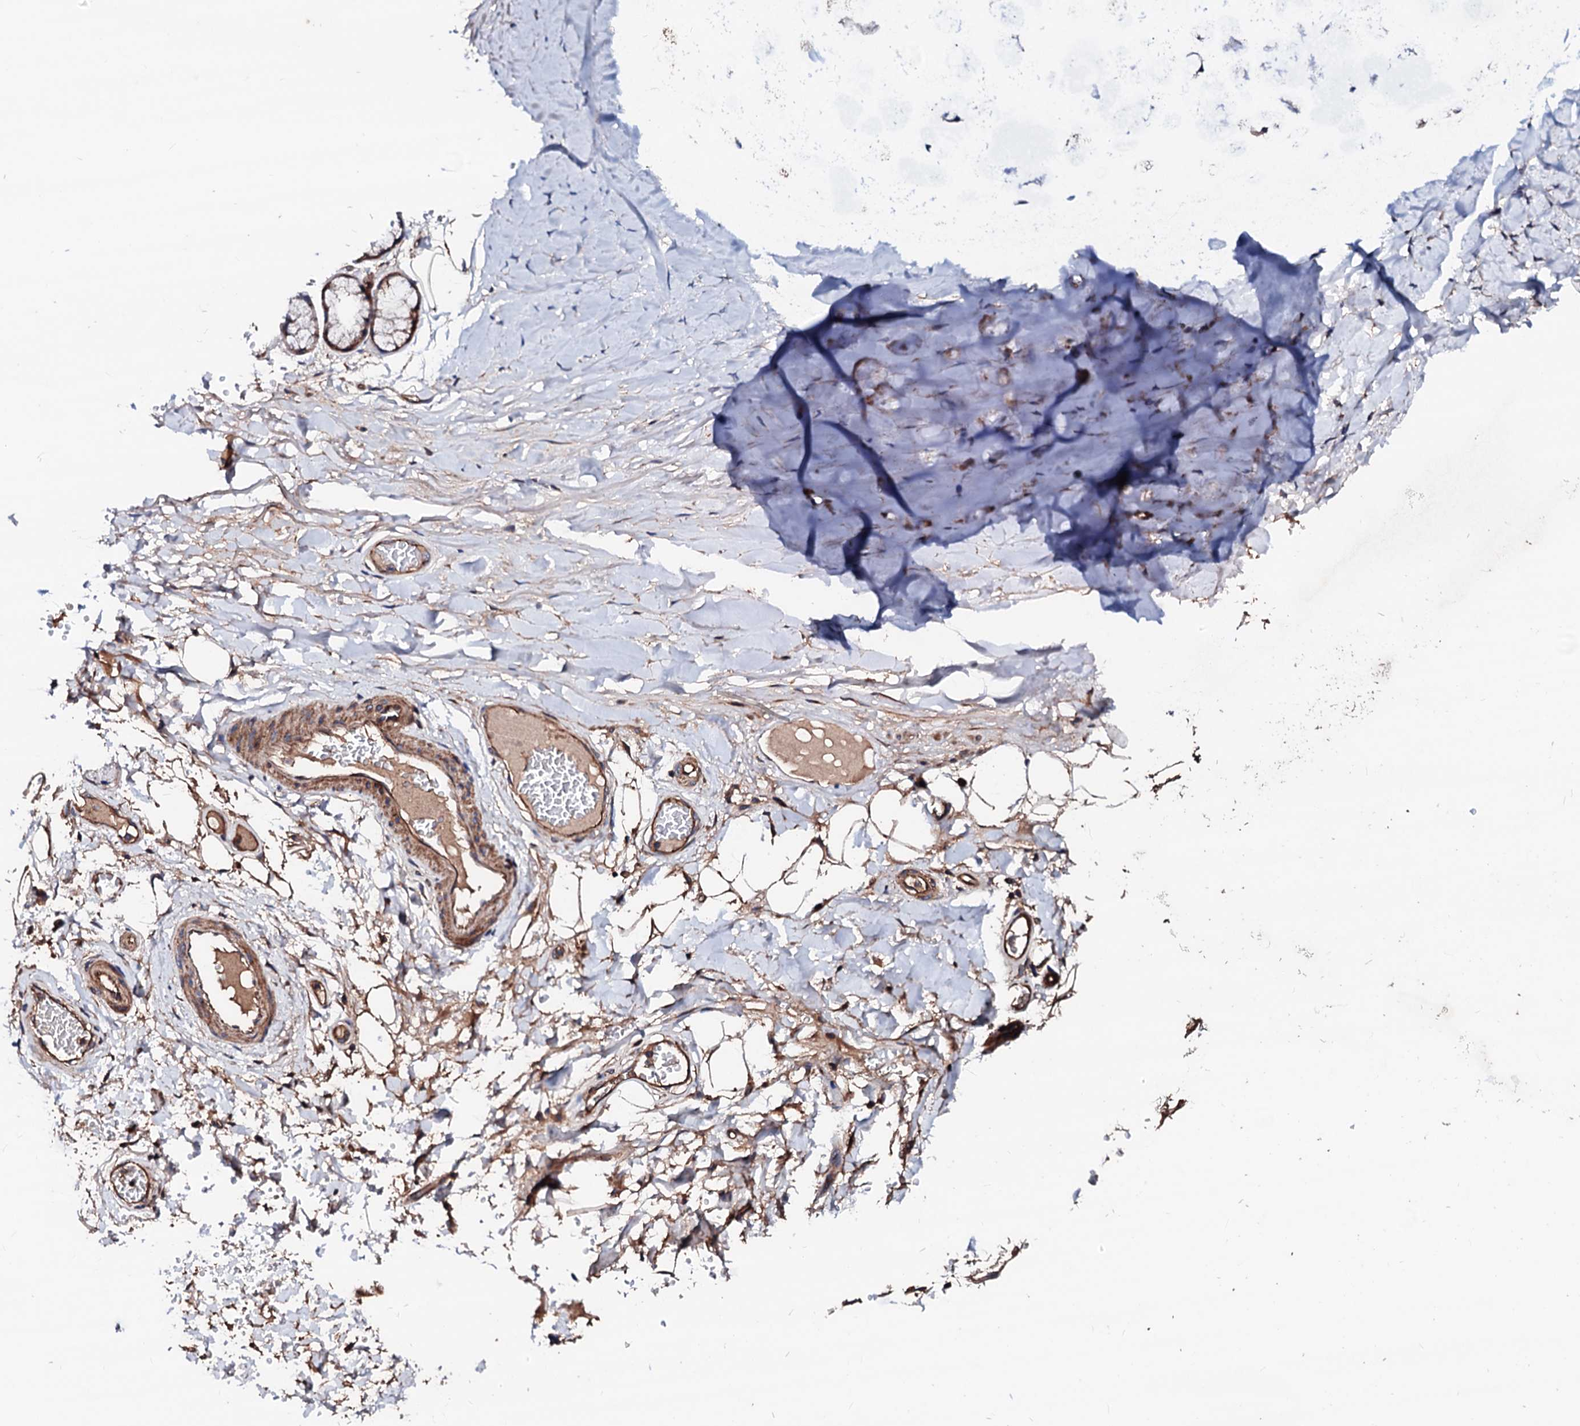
{"staining": {"intensity": "strong", "quantity": "25%-75%", "location": "cytoplasmic/membranous"}, "tissue": "adipose tissue", "cell_type": "Adipocytes", "image_type": "normal", "snomed": [{"axis": "morphology", "description": "Normal tissue, NOS"}, {"axis": "topography", "description": "Cartilage tissue"}], "caption": "Adipose tissue was stained to show a protein in brown. There is high levels of strong cytoplasmic/membranous staining in approximately 25%-75% of adipocytes. The staining was performed using DAB, with brown indicating positive protein expression. Nuclei are stained blue with hematoxylin.", "gene": "TBCEL", "patient": {"sex": "female", "age": 63}}